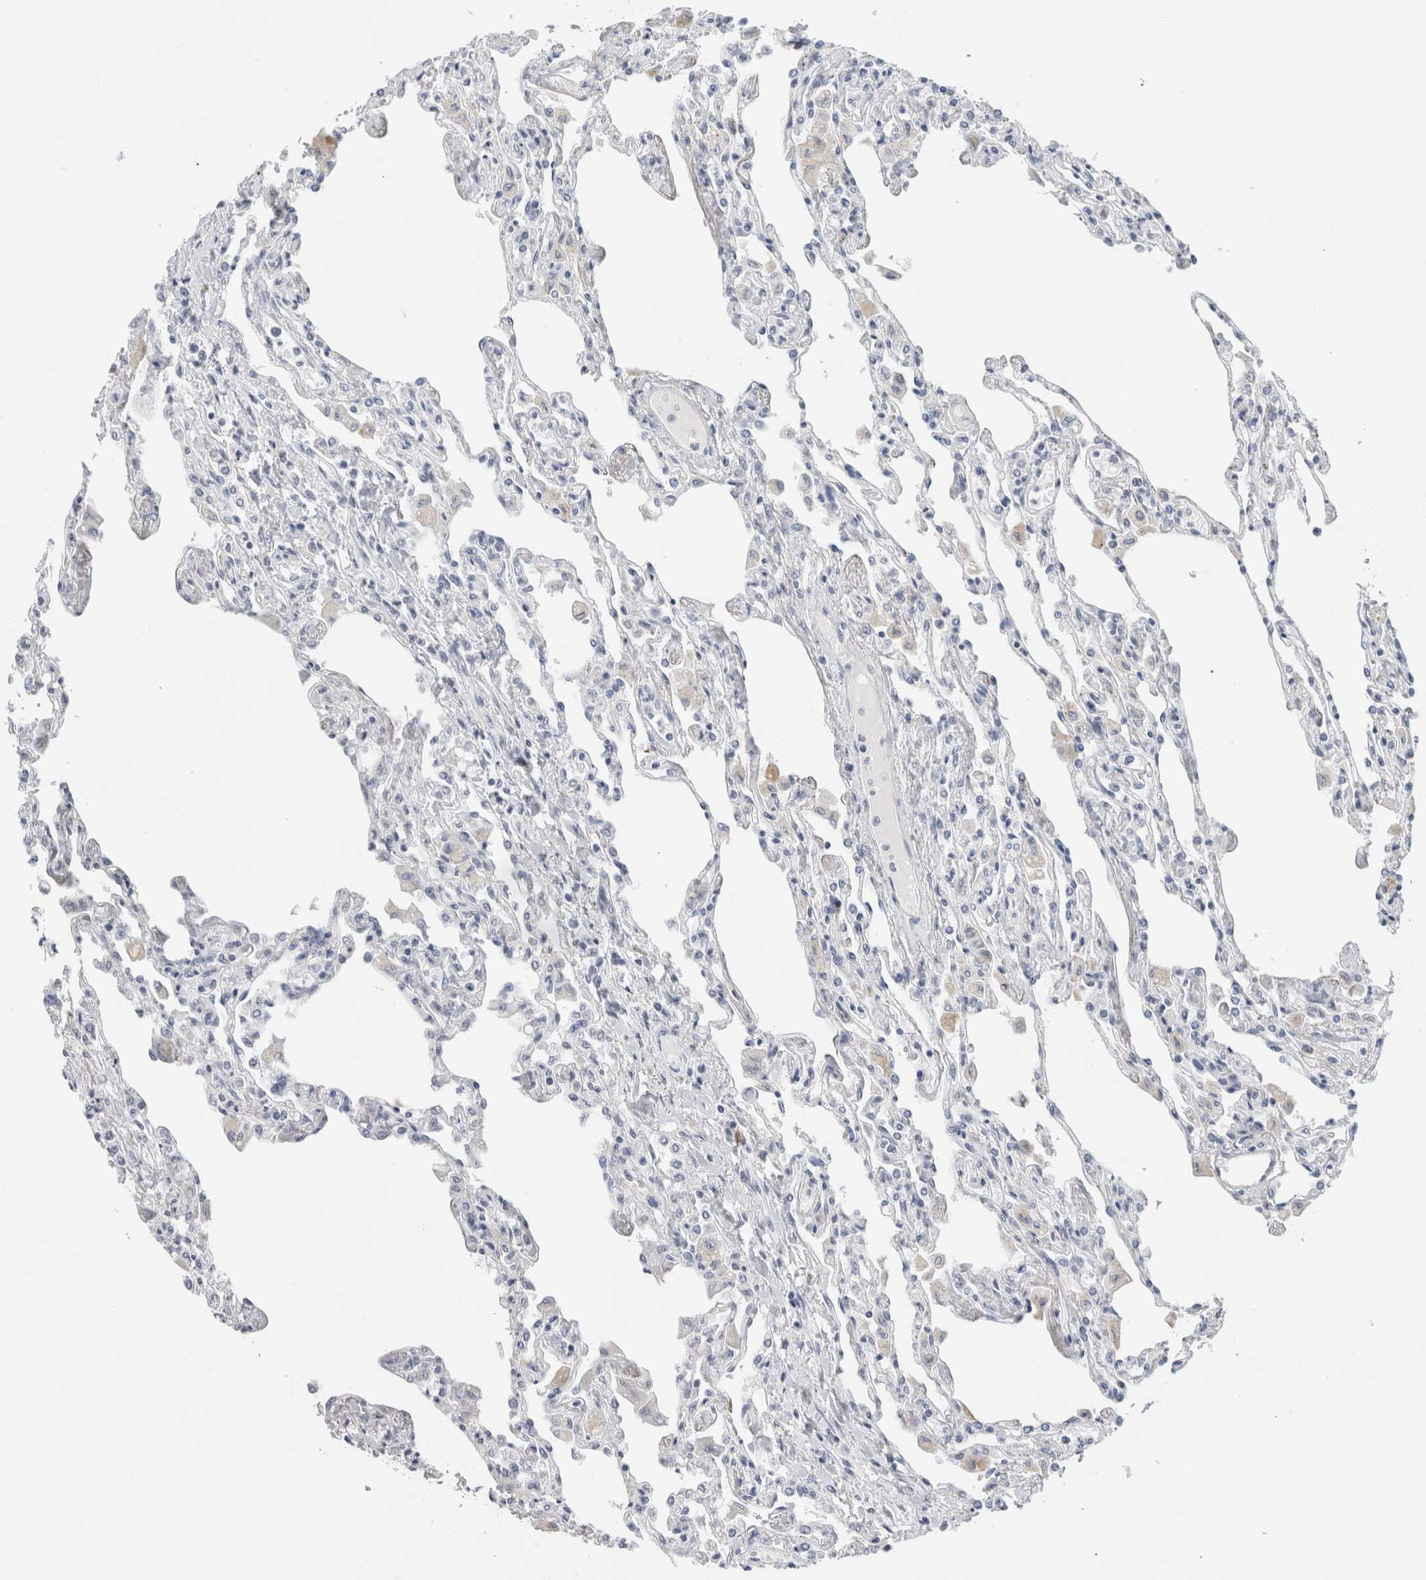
{"staining": {"intensity": "negative", "quantity": "none", "location": "none"}, "tissue": "lung", "cell_type": "Alveolar cells", "image_type": "normal", "snomed": [{"axis": "morphology", "description": "Normal tissue, NOS"}, {"axis": "topography", "description": "Bronchus"}, {"axis": "topography", "description": "Lung"}], "caption": "Immunohistochemistry of unremarkable human lung displays no positivity in alveolar cells.", "gene": "BCAN", "patient": {"sex": "female", "age": 49}}